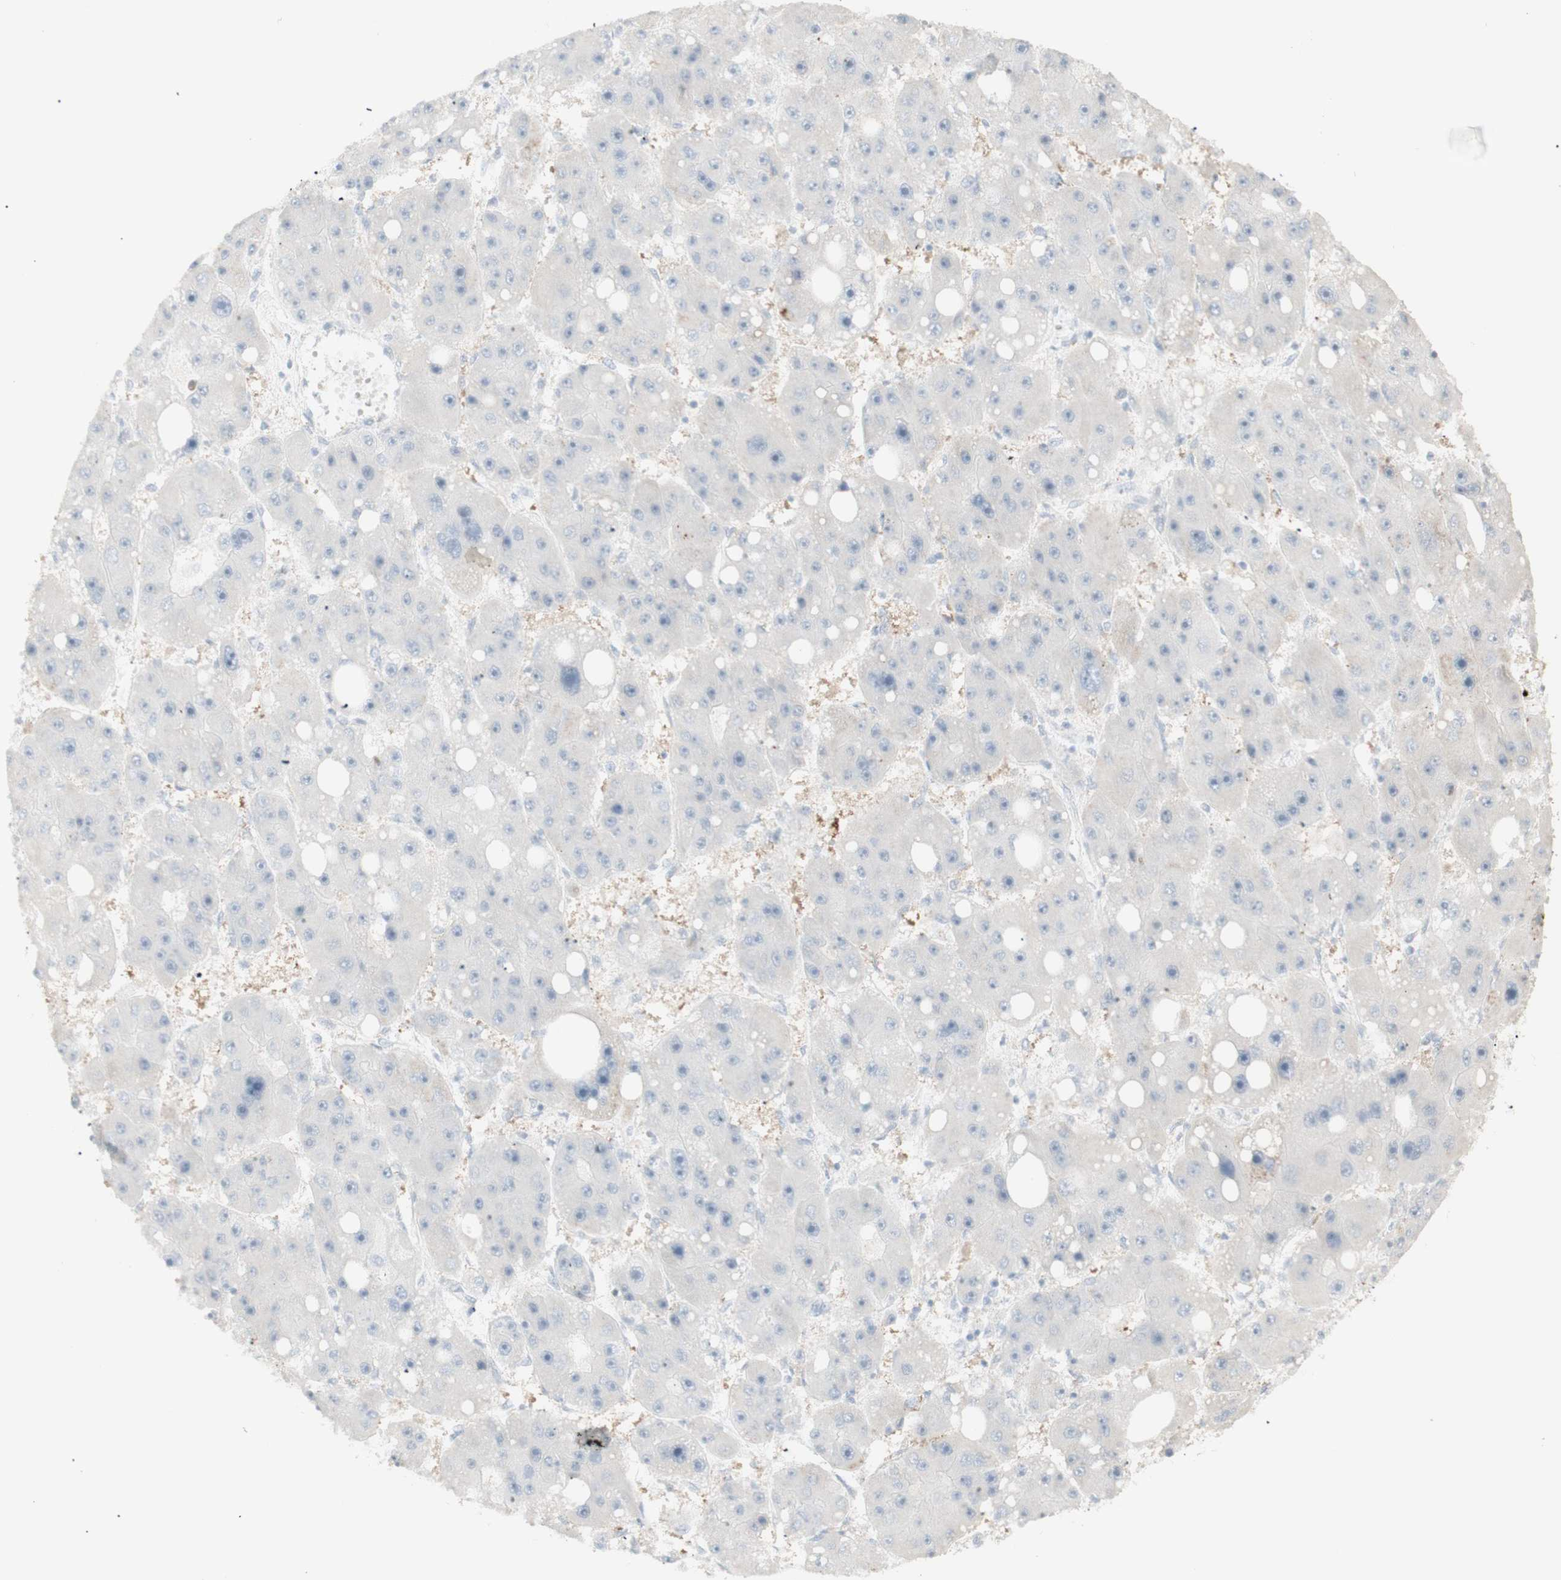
{"staining": {"intensity": "negative", "quantity": "none", "location": "none"}, "tissue": "liver cancer", "cell_type": "Tumor cells", "image_type": "cancer", "snomed": [{"axis": "morphology", "description": "Carcinoma, Hepatocellular, NOS"}, {"axis": "topography", "description": "Liver"}], "caption": "This is an immunohistochemistry photomicrograph of liver cancer. There is no positivity in tumor cells.", "gene": "NDST4", "patient": {"sex": "female", "age": 61}}